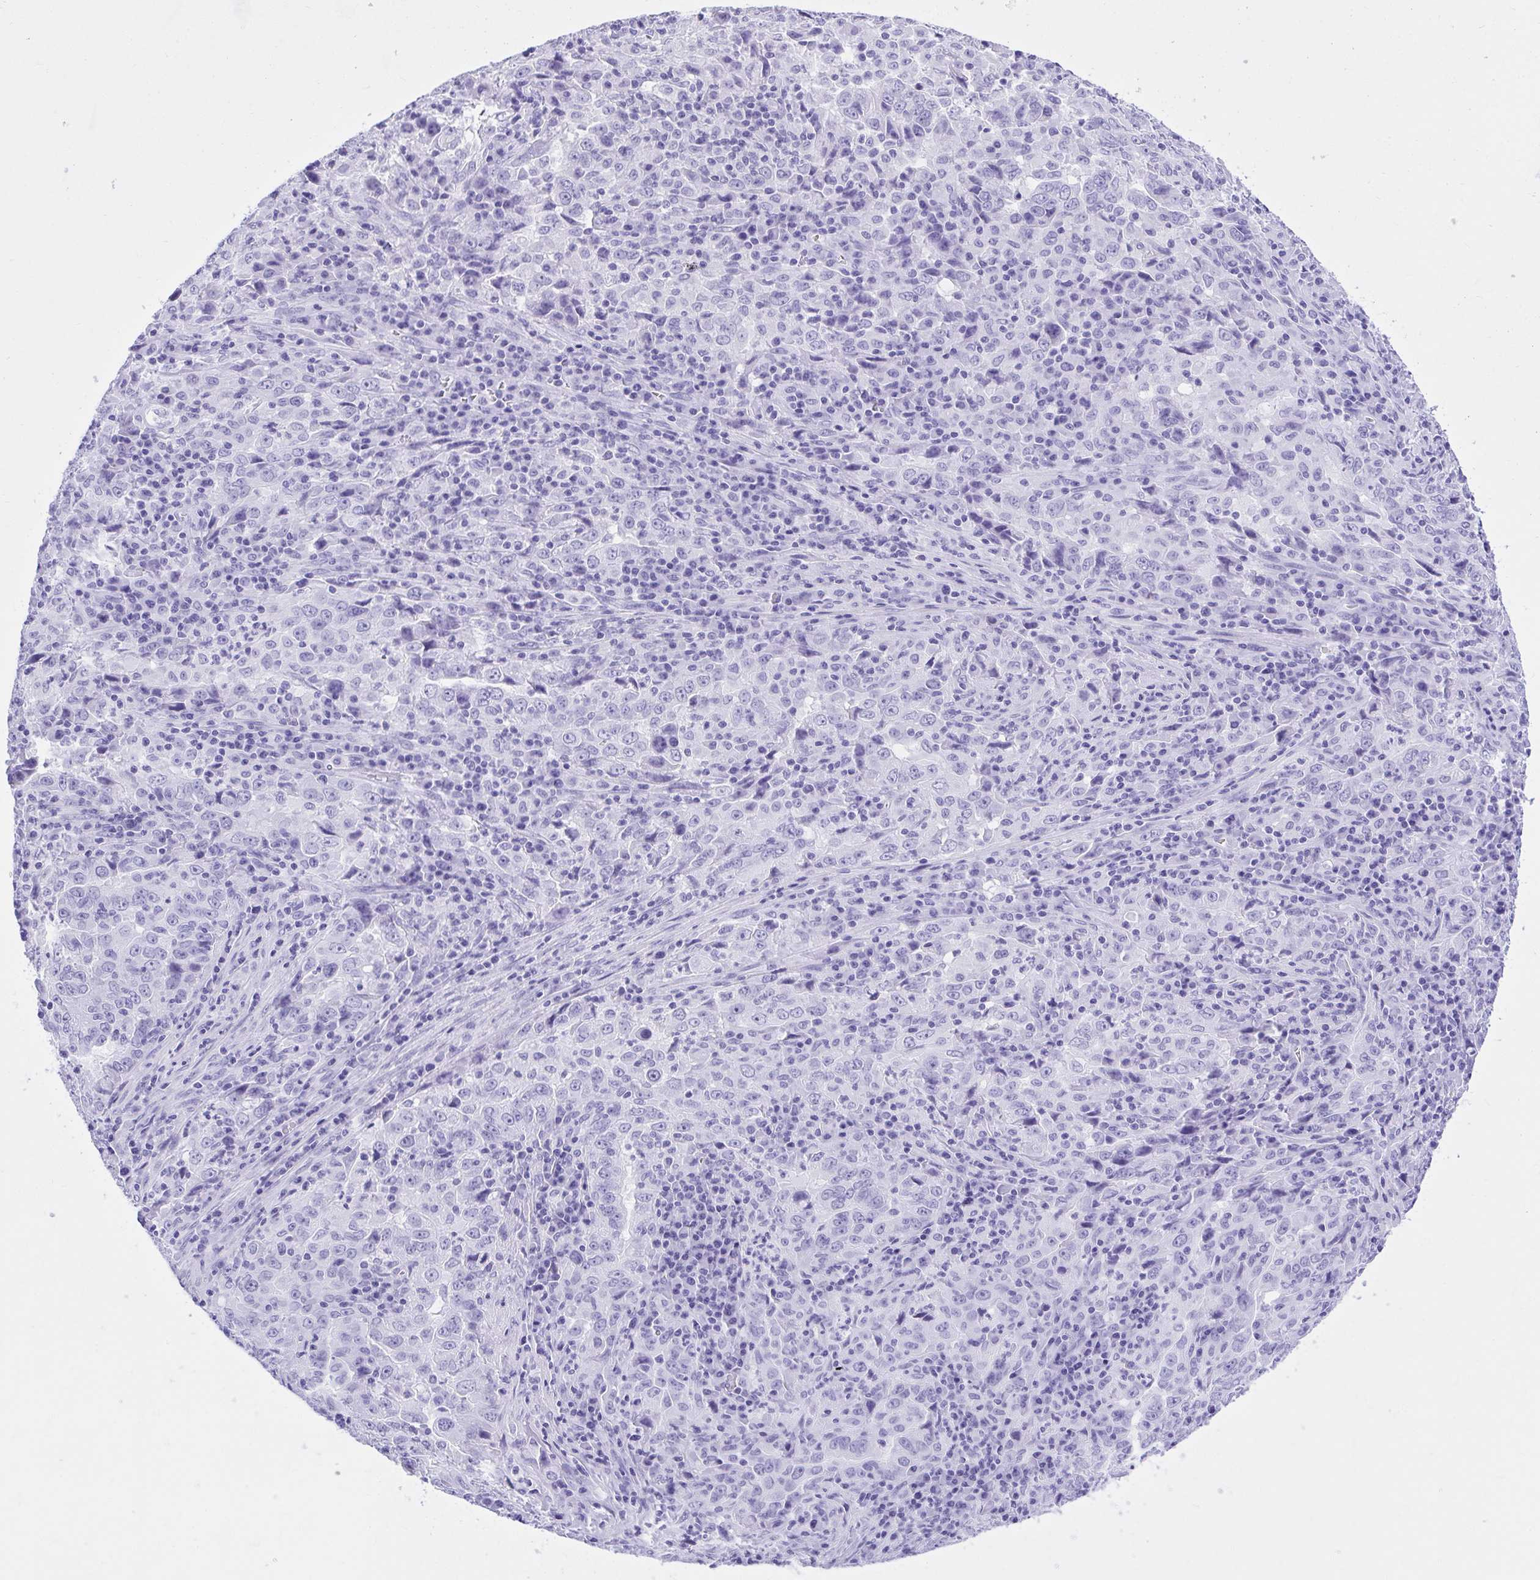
{"staining": {"intensity": "negative", "quantity": "none", "location": "none"}, "tissue": "lung cancer", "cell_type": "Tumor cells", "image_type": "cancer", "snomed": [{"axis": "morphology", "description": "Adenocarcinoma, NOS"}, {"axis": "topography", "description": "Lung"}], "caption": "A micrograph of adenocarcinoma (lung) stained for a protein exhibits no brown staining in tumor cells. The staining is performed using DAB (3,3'-diaminobenzidine) brown chromogen with nuclei counter-stained in using hematoxylin.", "gene": "TLN2", "patient": {"sex": "male", "age": 67}}